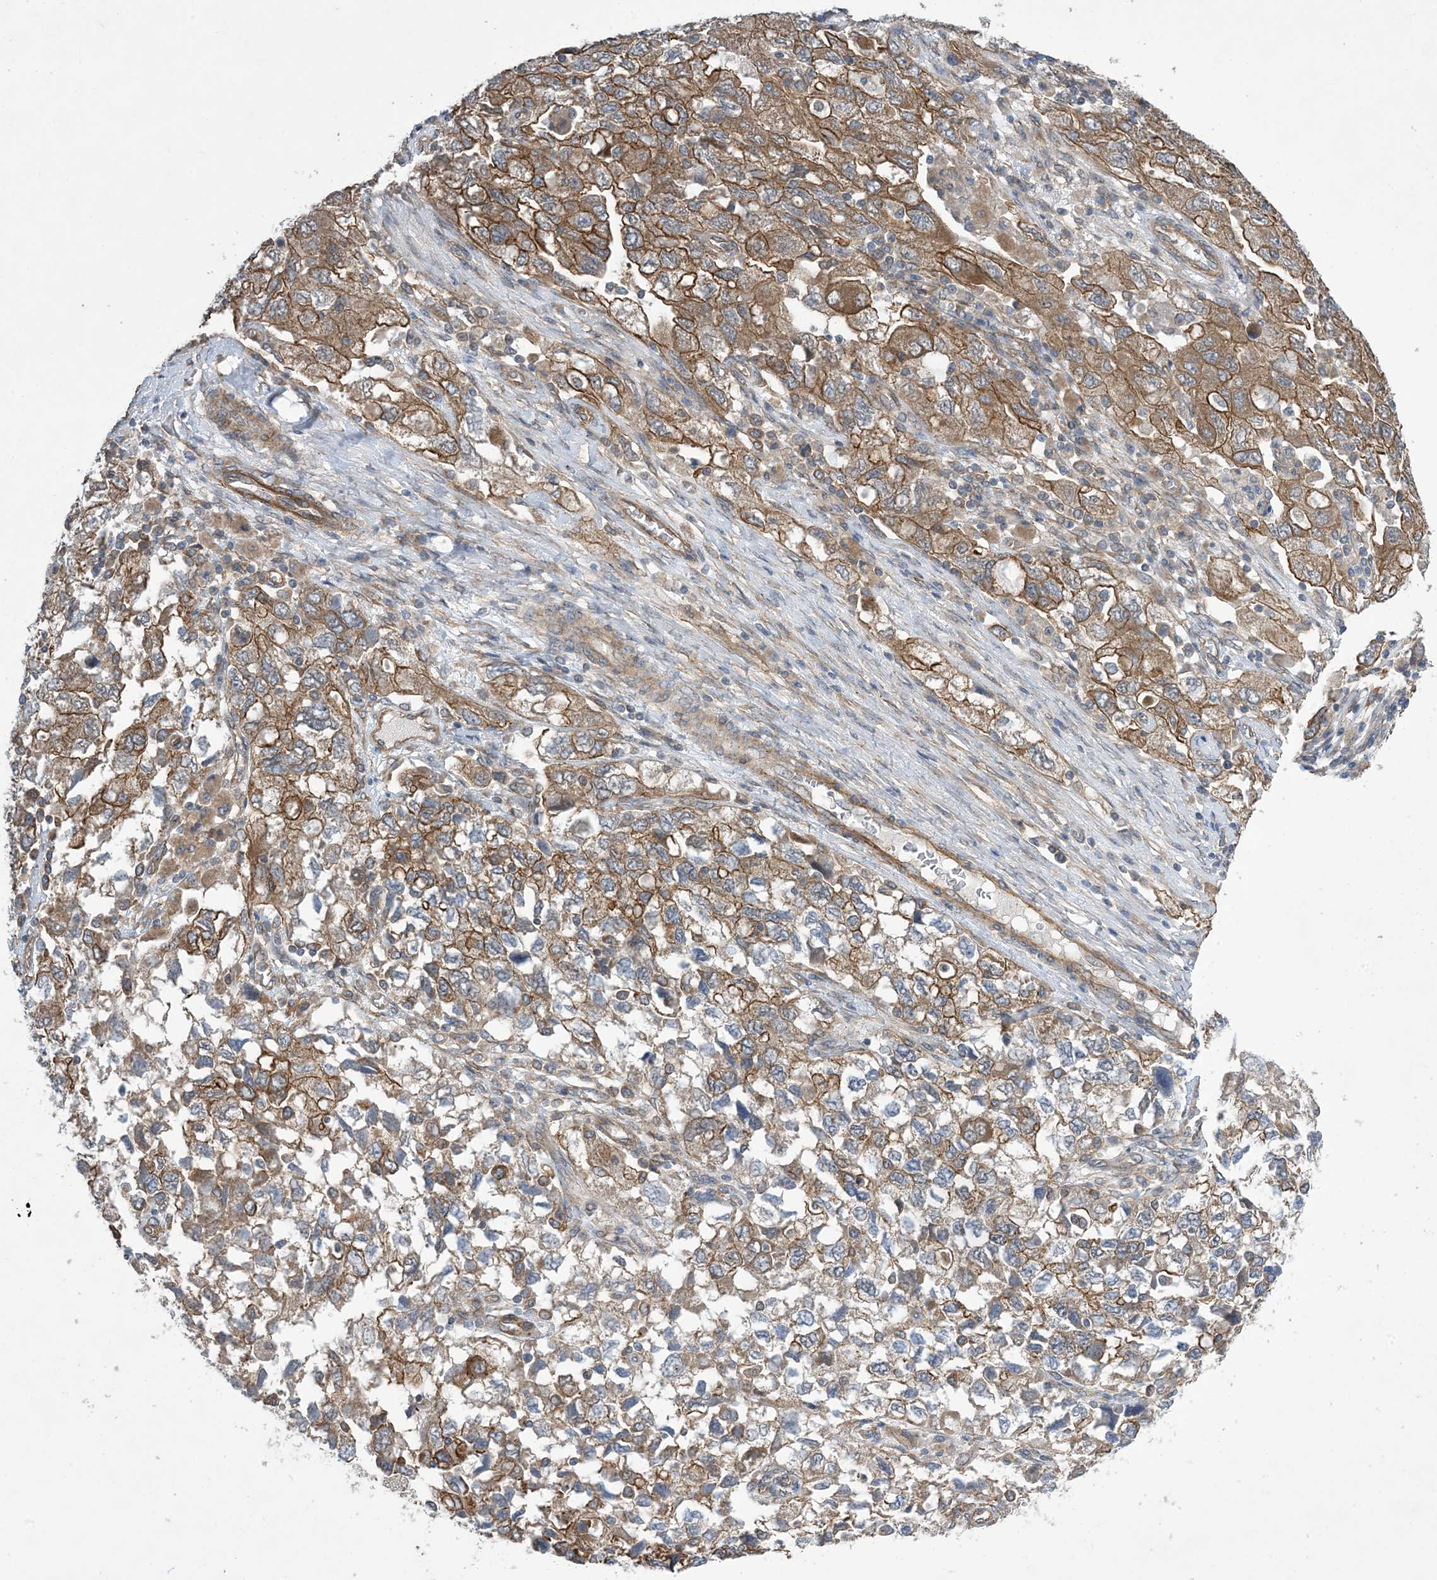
{"staining": {"intensity": "moderate", "quantity": ">75%", "location": "cytoplasmic/membranous"}, "tissue": "ovarian cancer", "cell_type": "Tumor cells", "image_type": "cancer", "snomed": [{"axis": "morphology", "description": "Carcinoma, NOS"}, {"axis": "morphology", "description": "Cystadenocarcinoma, serous, NOS"}, {"axis": "topography", "description": "Ovary"}], "caption": "A medium amount of moderate cytoplasmic/membranous staining is identified in approximately >75% of tumor cells in ovarian carcinoma tissue. (DAB IHC with brightfield microscopy, high magnification).", "gene": "EHBP1", "patient": {"sex": "female", "age": 69}}